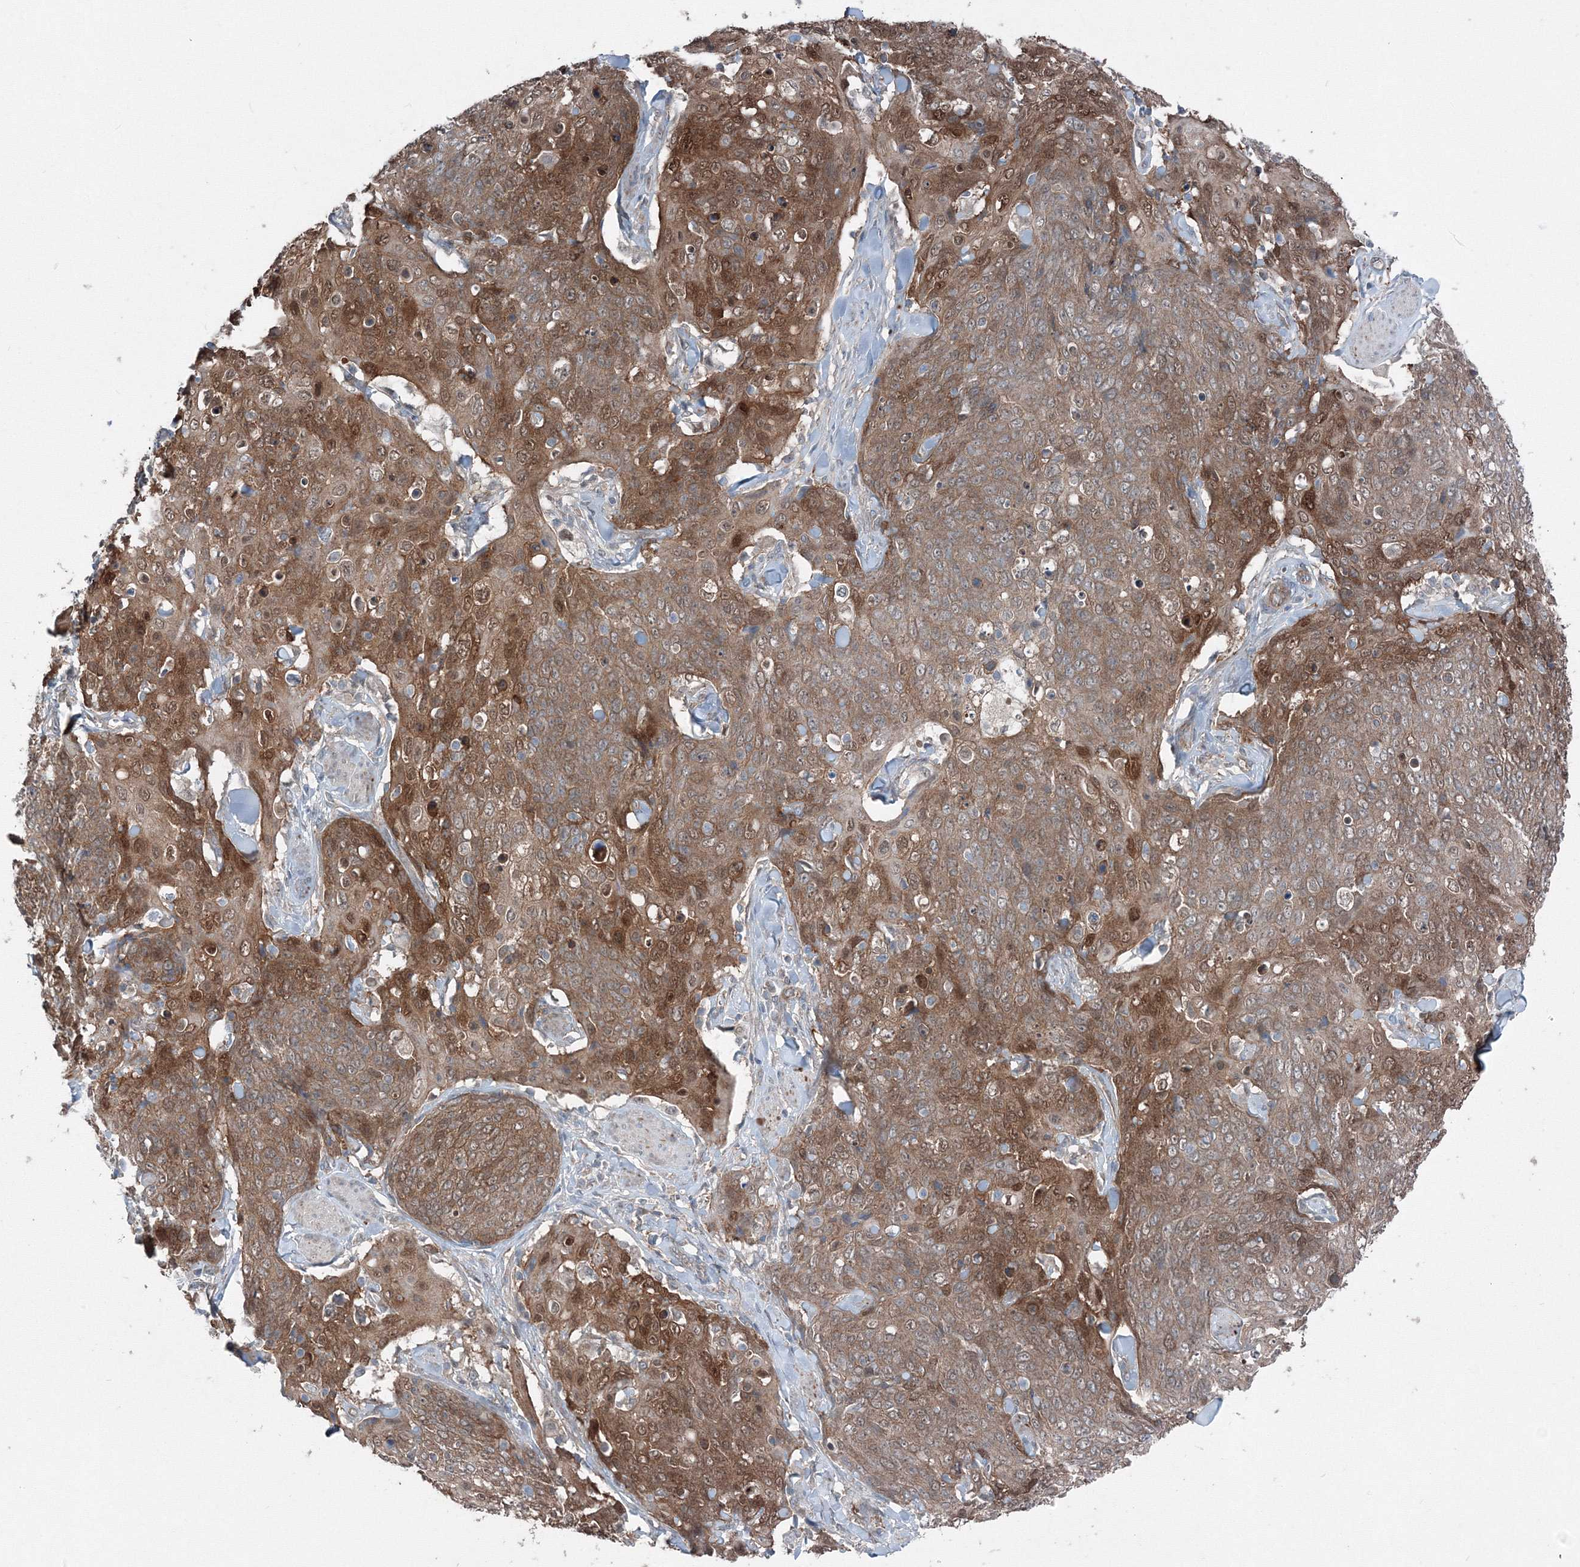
{"staining": {"intensity": "moderate", "quantity": ">75%", "location": "cytoplasmic/membranous,nuclear"}, "tissue": "skin cancer", "cell_type": "Tumor cells", "image_type": "cancer", "snomed": [{"axis": "morphology", "description": "Squamous cell carcinoma, NOS"}, {"axis": "topography", "description": "Skin"}, {"axis": "topography", "description": "Vulva"}], "caption": "Tumor cells show medium levels of moderate cytoplasmic/membranous and nuclear expression in approximately >75% of cells in skin squamous cell carcinoma. Using DAB (brown) and hematoxylin (blue) stains, captured at high magnification using brightfield microscopy.", "gene": "TPRKB", "patient": {"sex": "female", "age": 85}}